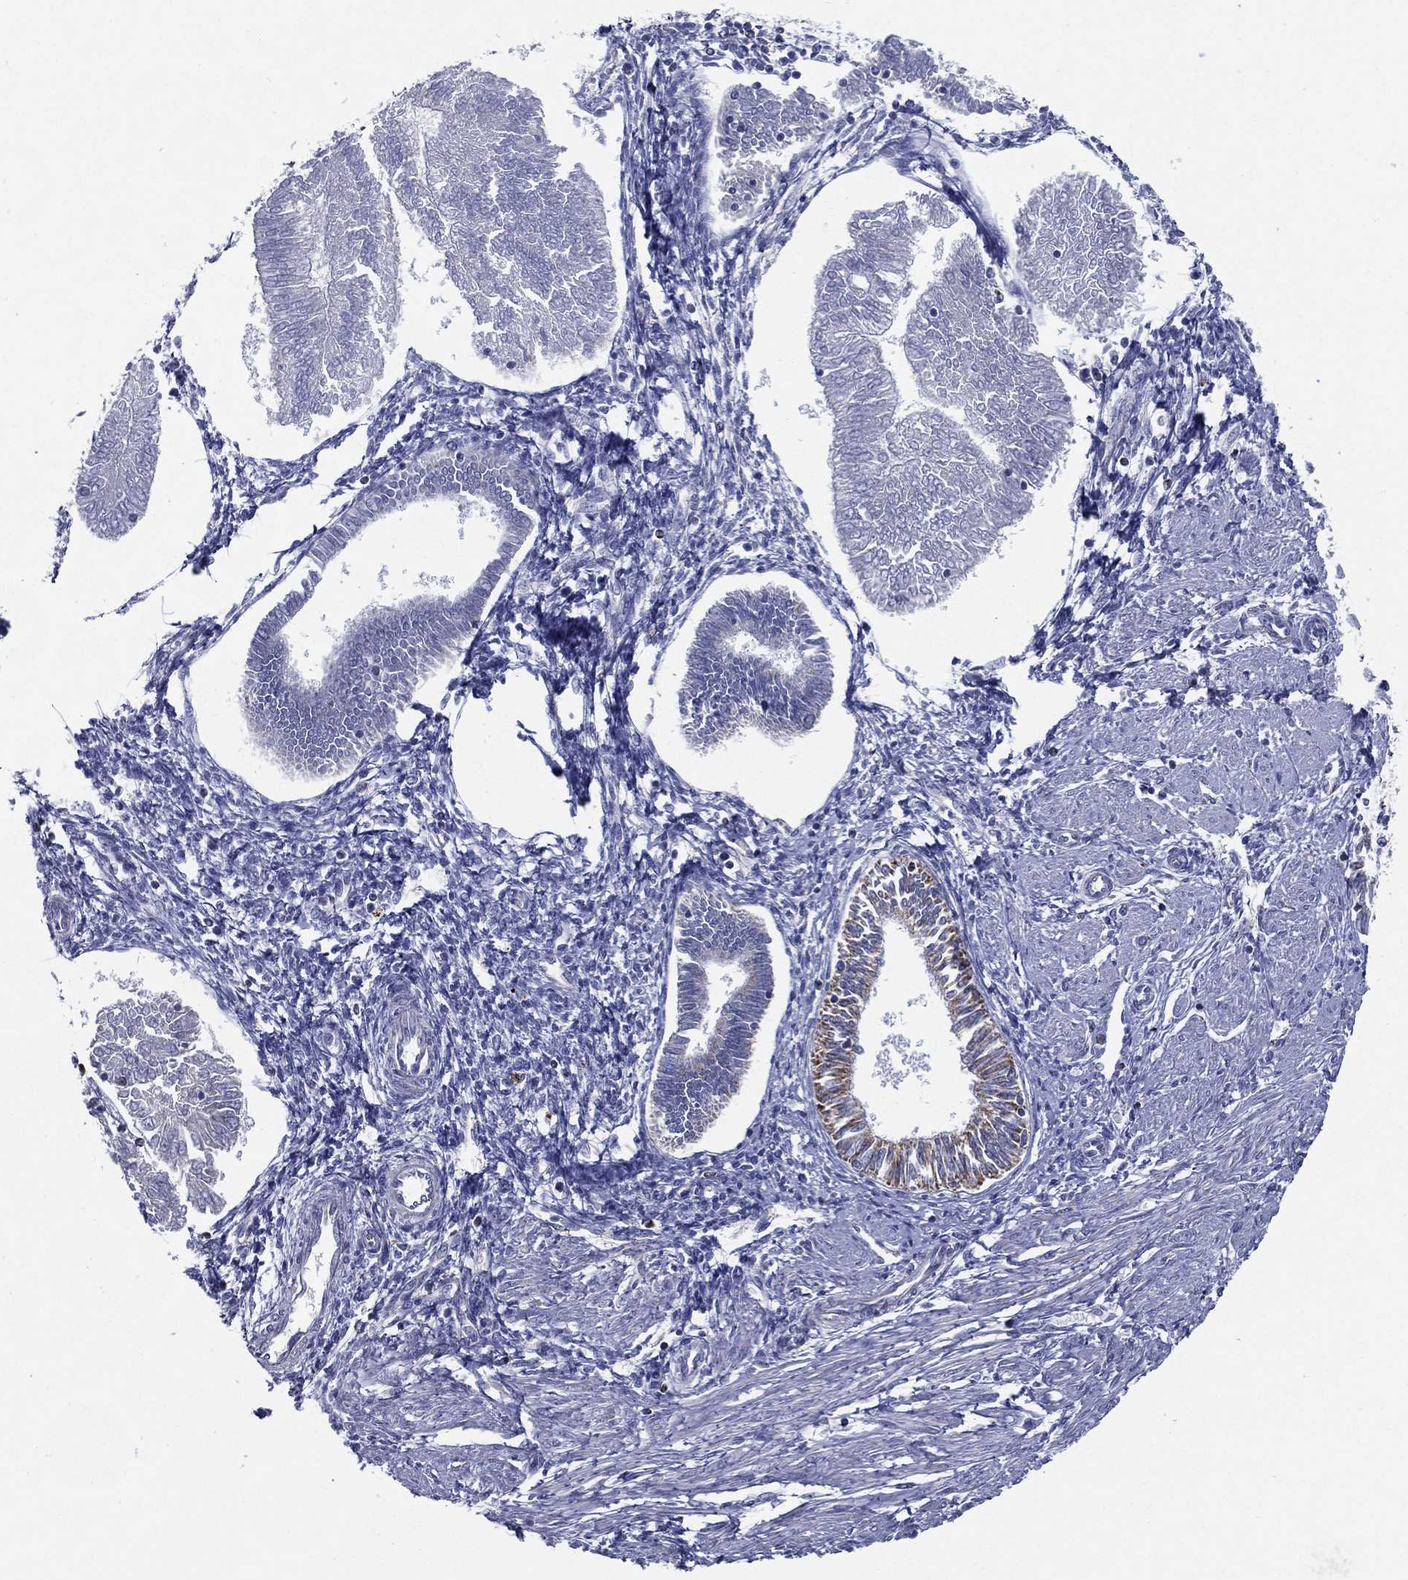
{"staining": {"intensity": "negative", "quantity": "none", "location": "none"}, "tissue": "endometrial cancer", "cell_type": "Tumor cells", "image_type": "cancer", "snomed": [{"axis": "morphology", "description": "Adenocarcinoma, NOS"}, {"axis": "topography", "description": "Endometrium"}], "caption": "An immunohistochemistry (IHC) micrograph of endometrial cancer (adenocarcinoma) is shown. There is no staining in tumor cells of endometrial cancer (adenocarcinoma).", "gene": "SFXN1", "patient": {"sex": "female", "age": 53}}